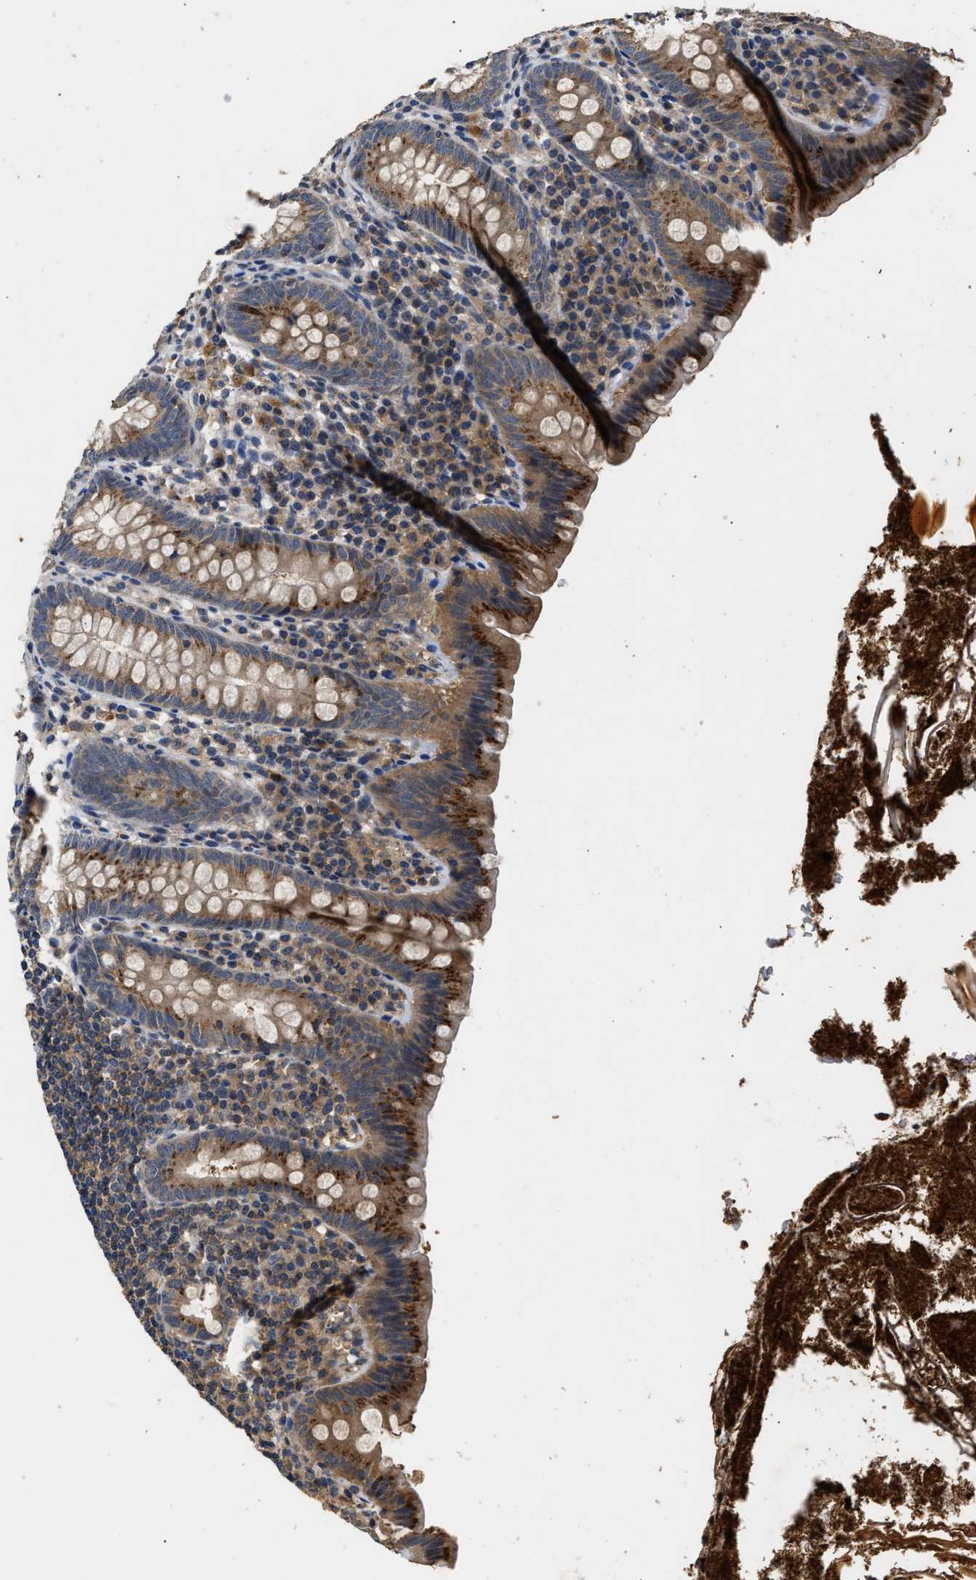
{"staining": {"intensity": "moderate", "quantity": ">75%", "location": "cytoplasmic/membranous"}, "tissue": "appendix", "cell_type": "Glandular cells", "image_type": "normal", "snomed": [{"axis": "morphology", "description": "Normal tissue, NOS"}, {"axis": "topography", "description": "Appendix"}], "caption": "IHC photomicrograph of normal human appendix stained for a protein (brown), which demonstrates medium levels of moderate cytoplasmic/membranous staining in approximately >75% of glandular cells.", "gene": "CHUK", "patient": {"sex": "male", "age": 52}}